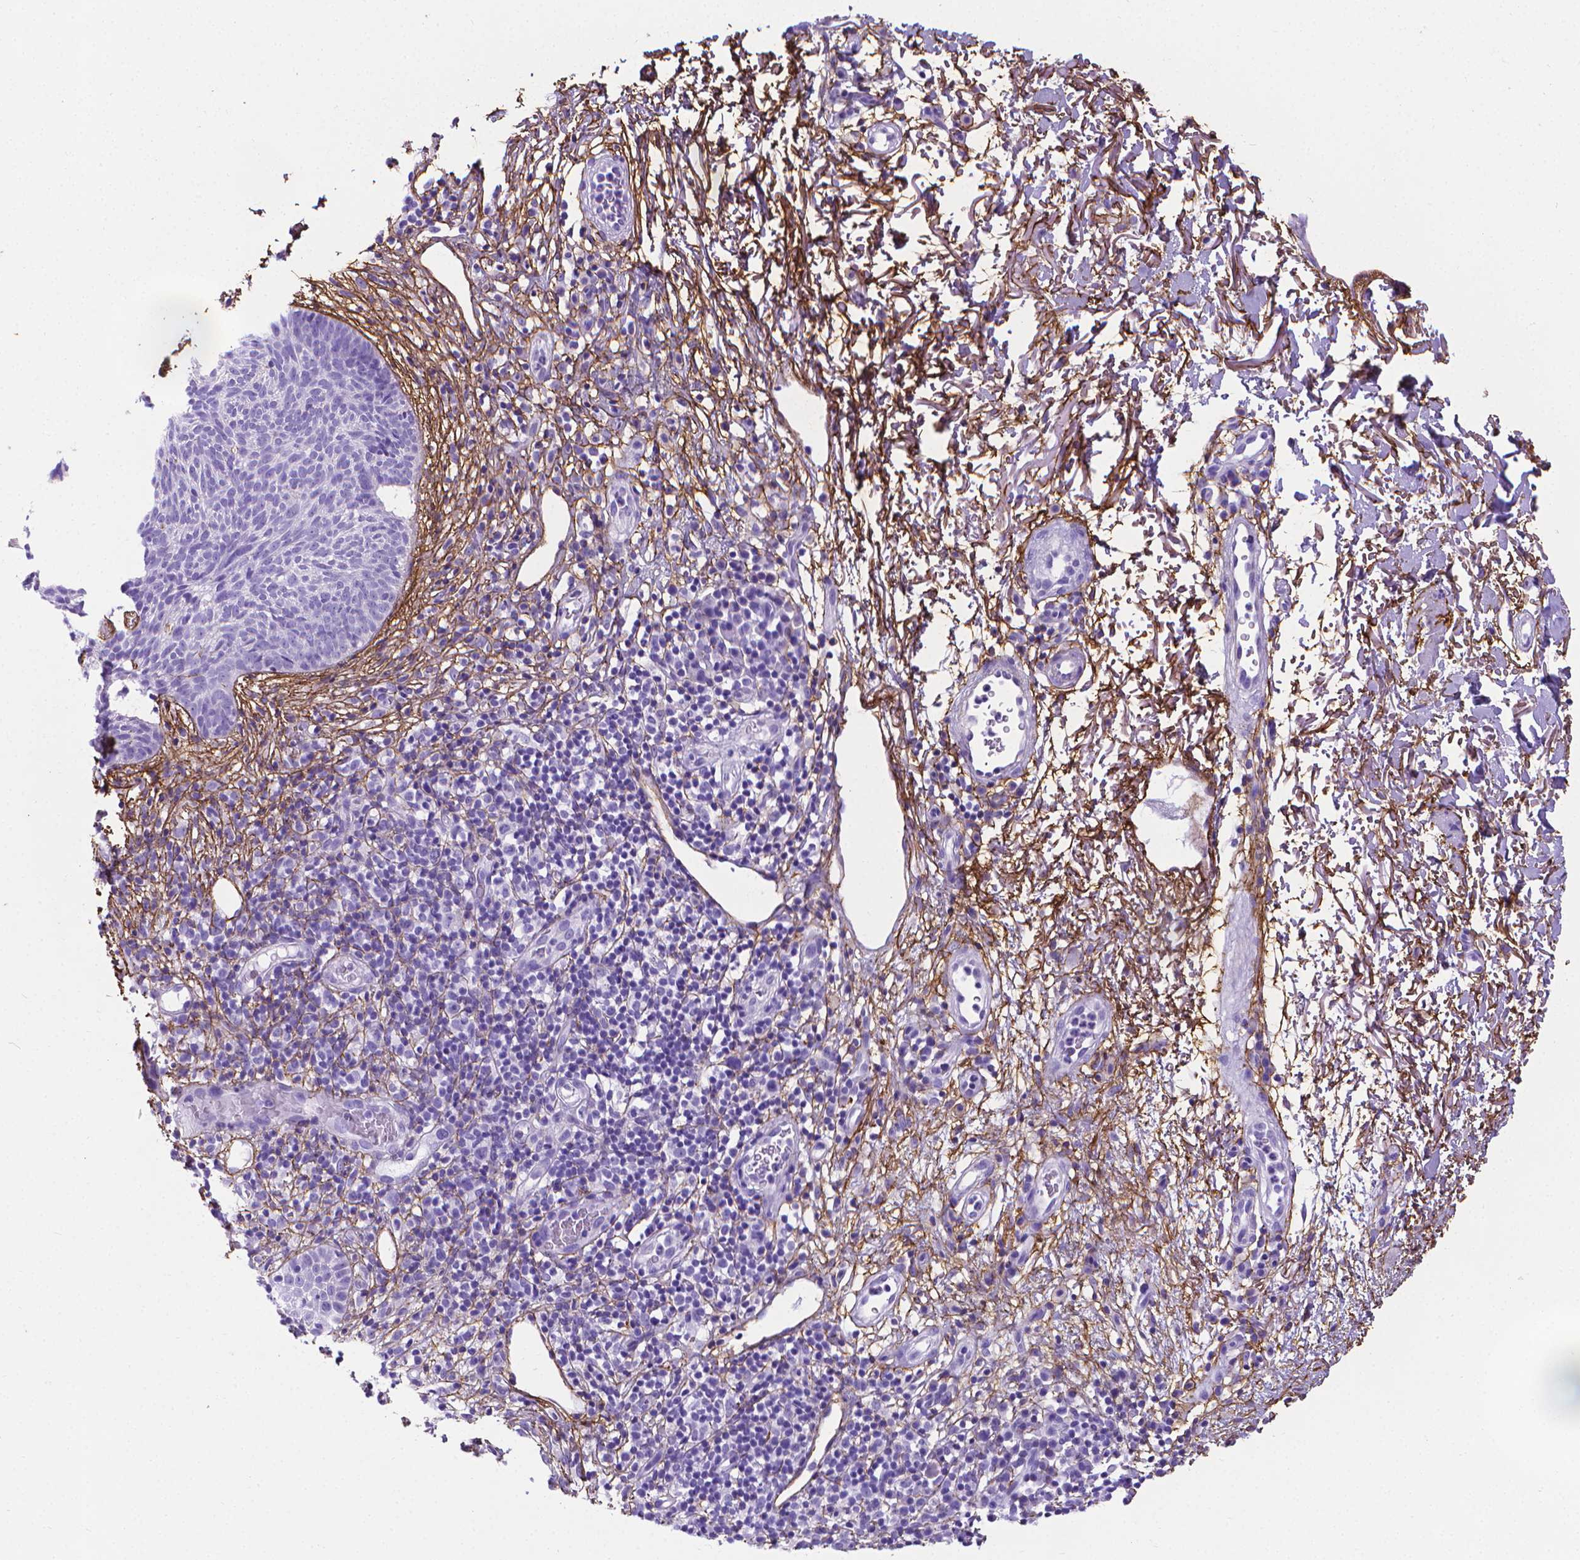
{"staining": {"intensity": "negative", "quantity": "none", "location": "none"}, "tissue": "skin cancer", "cell_type": "Tumor cells", "image_type": "cancer", "snomed": [{"axis": "morphology", "description": "Normal tissue, NOS"}, {"axis": "morphology", "description": "Basal cell carcinoma"}, {"axis": "topography", "description": "Skin"}], "caption": "Immunohistochemical staining of skin cancer (basal cell carcinoma) displays no significant staining in tumor cells.", "gene": "MFAP2", "patient": {"sex": "male", "age": 68}}